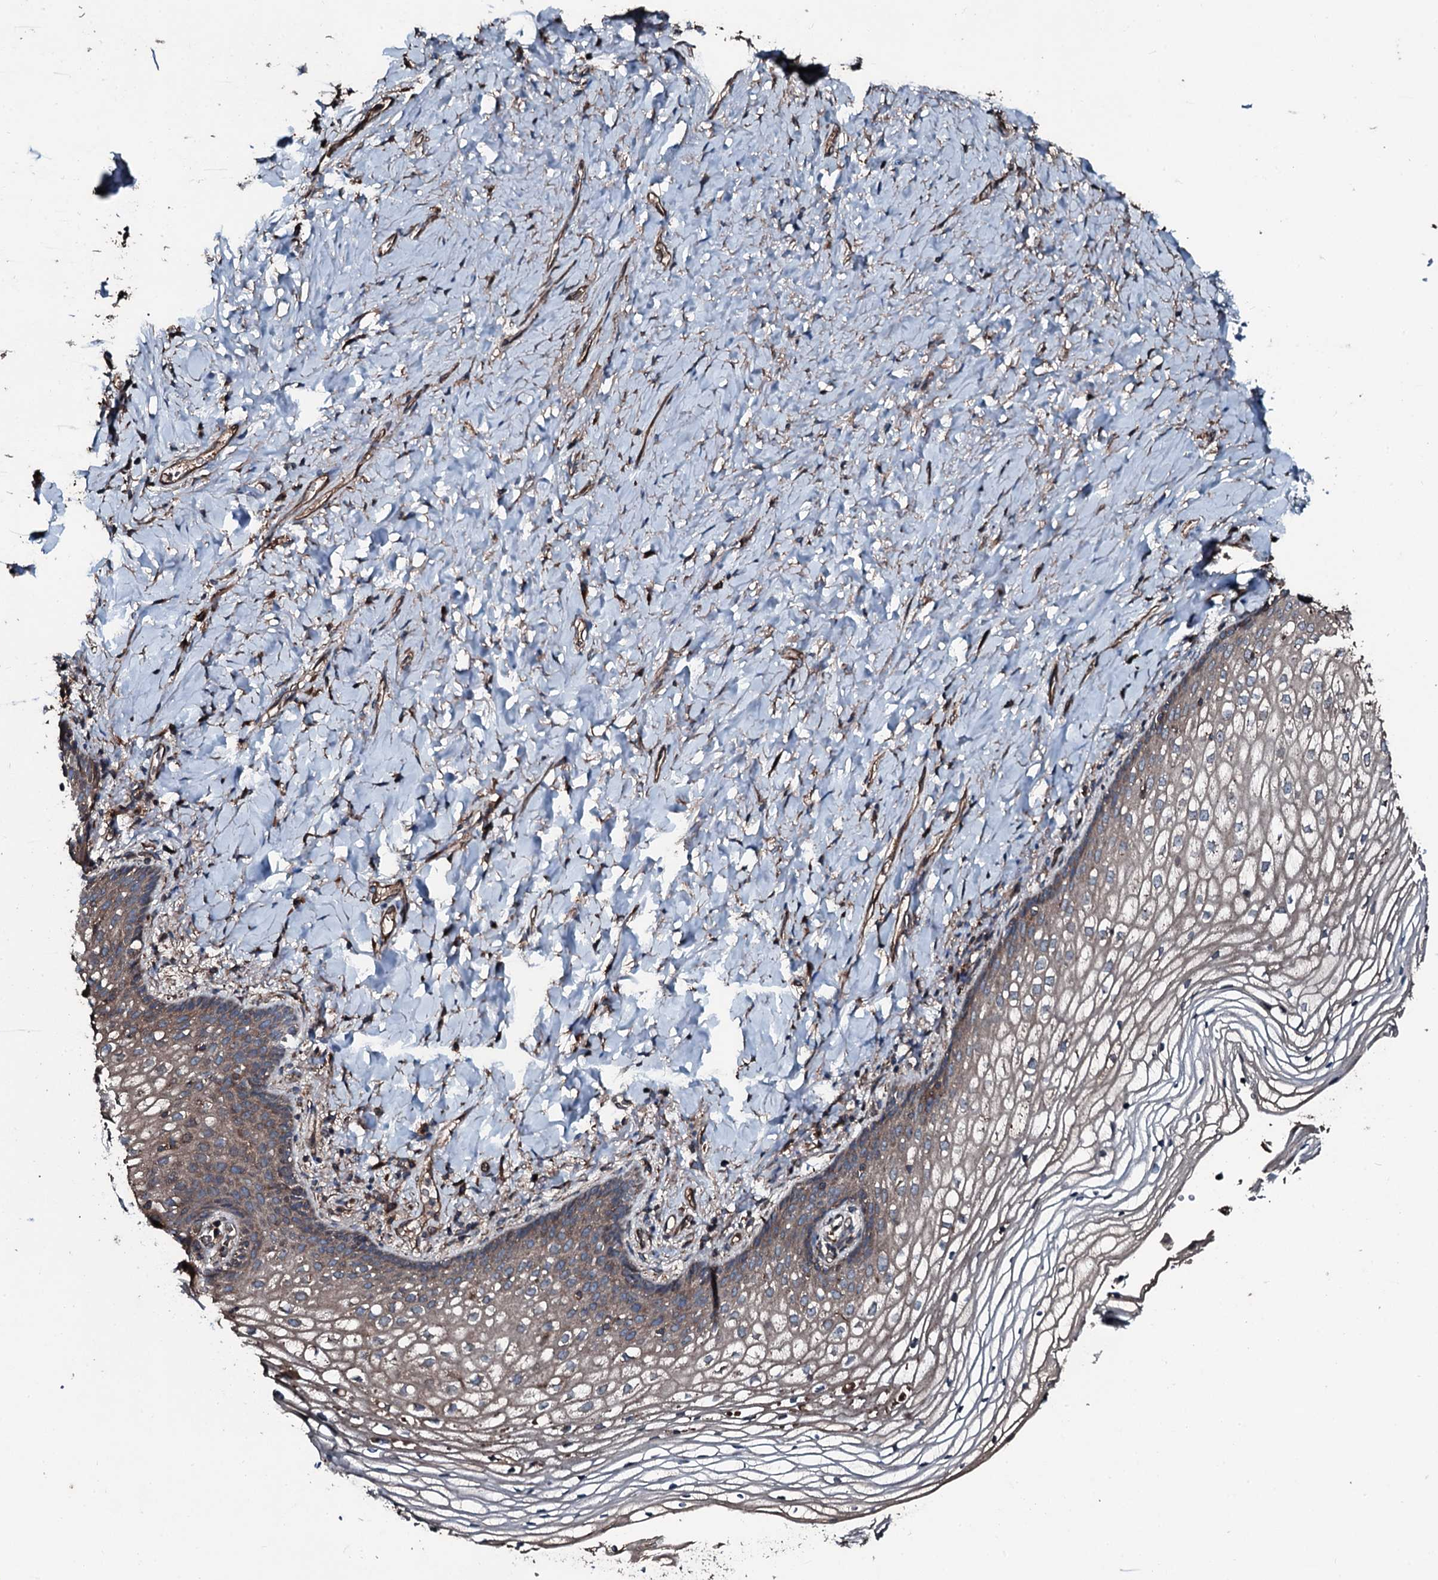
{"staining": {"intensity": "weak", "quantity": "25%-75%", "location": "cytoplasmic/membranous"}, "tissue": "vagina", "cell_type": "Squamous epithelial cells", "image_type": "normal", "snomed": [{"axis": "morphology", "description": "Normal tissue, NOS"}, {"axis": "topography", "description": "Vagina"}], "caption": "The image shows a brown stain indicating the presence of a protein in the cytoplasmic/membranous of squamous epithelial cells in vagina.", "gene": "AARS1", "patient": {"sex": "female", "age": 60}}